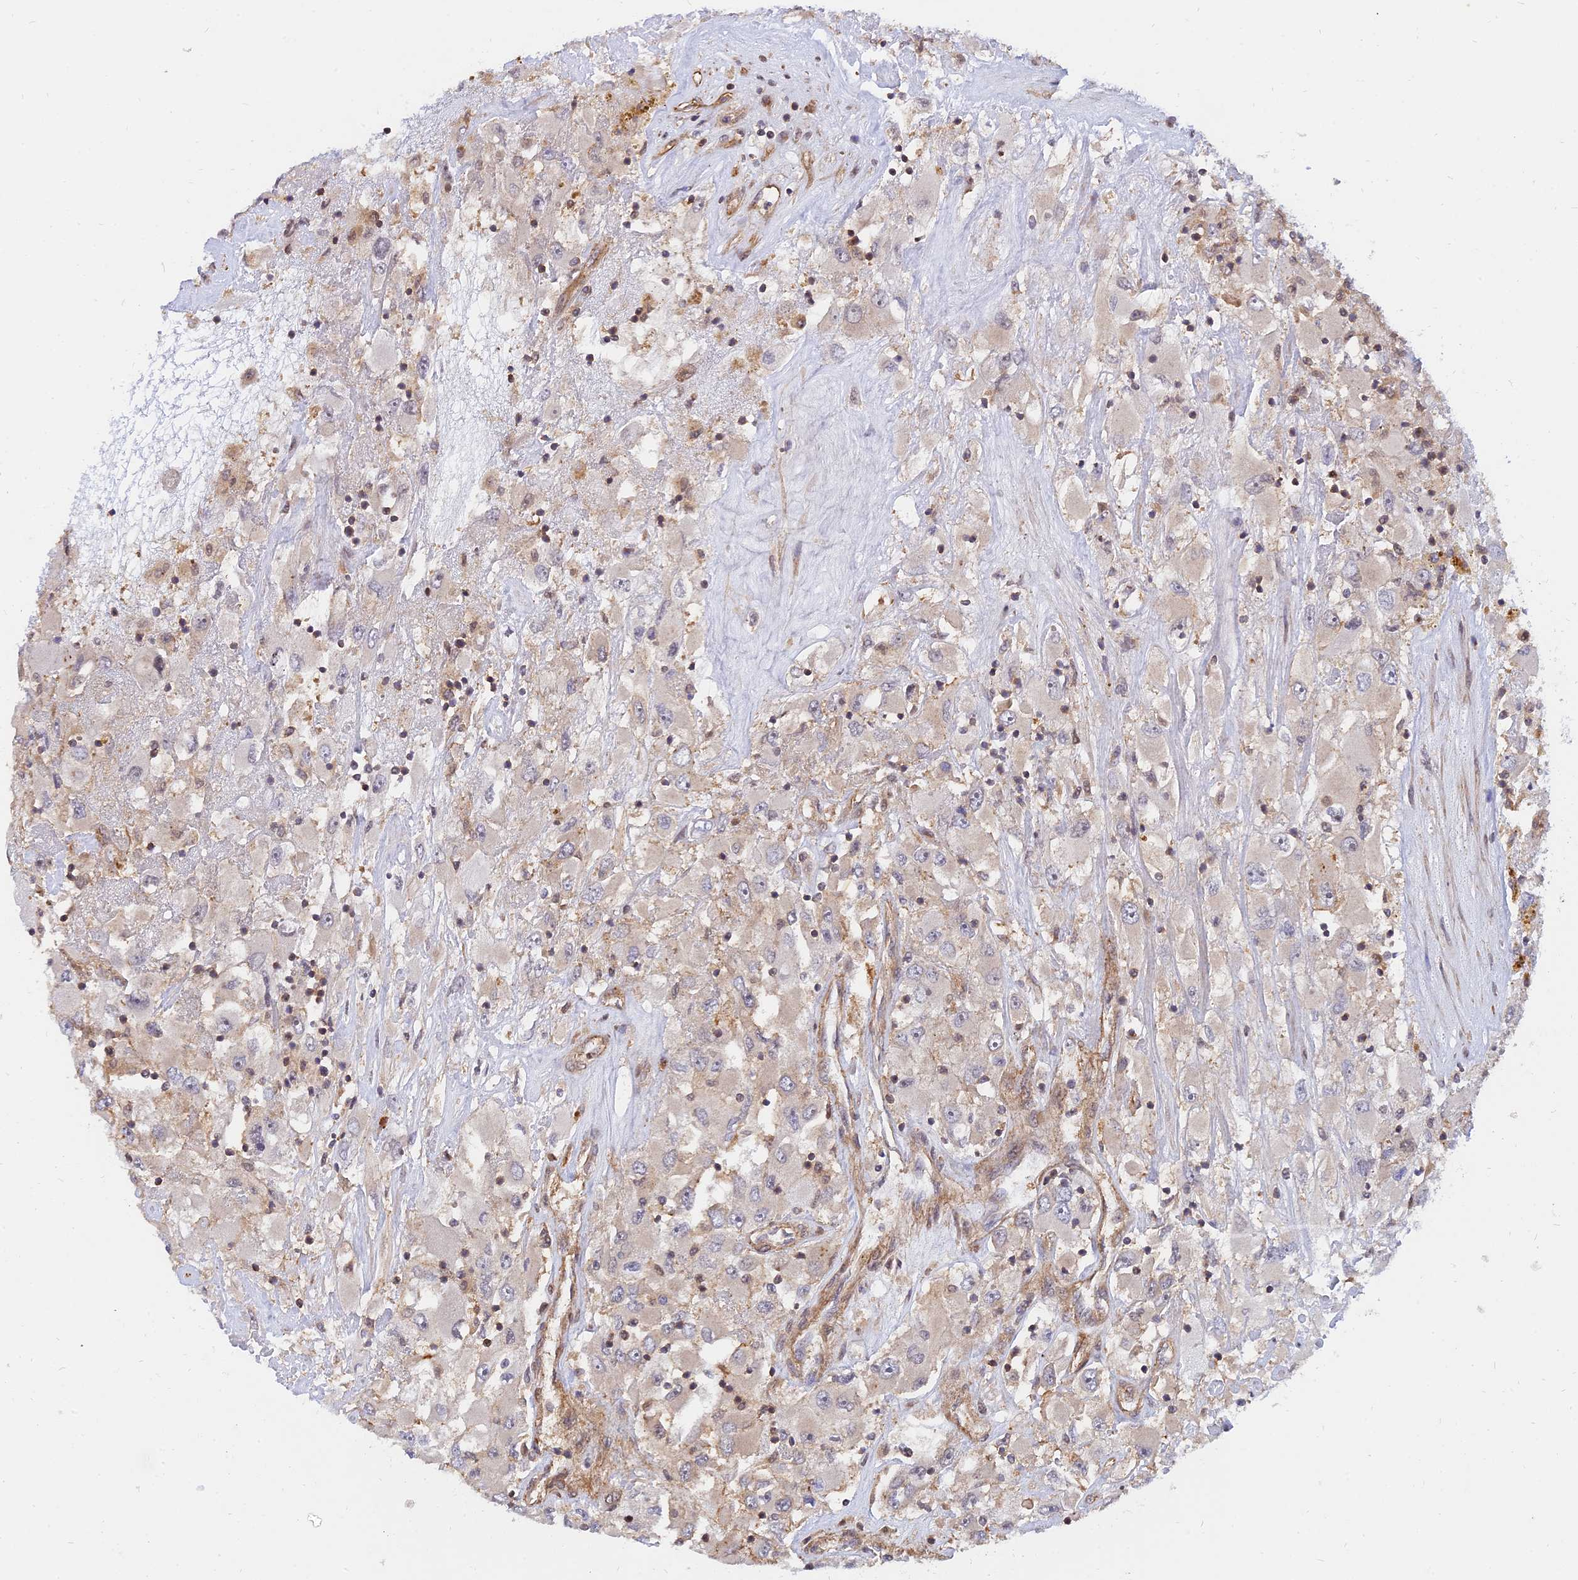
{"staining": {"intensity": "negative", "quantity": "none", "location": "none"}, "tissue": "renal cancer", "cell_type": "Tumor cells", "image_type": "cancer", "snomed": [{"axis": "morphology", "description": "Adenocarcinoma, NOS"}, {"axis": "topography", "description": "Kidney"}], "caption": "Tumor cells are negative for protein expression in human renal cancer.", "gene": "WDR41", "patient": {"sex": "female", "age": 52}}